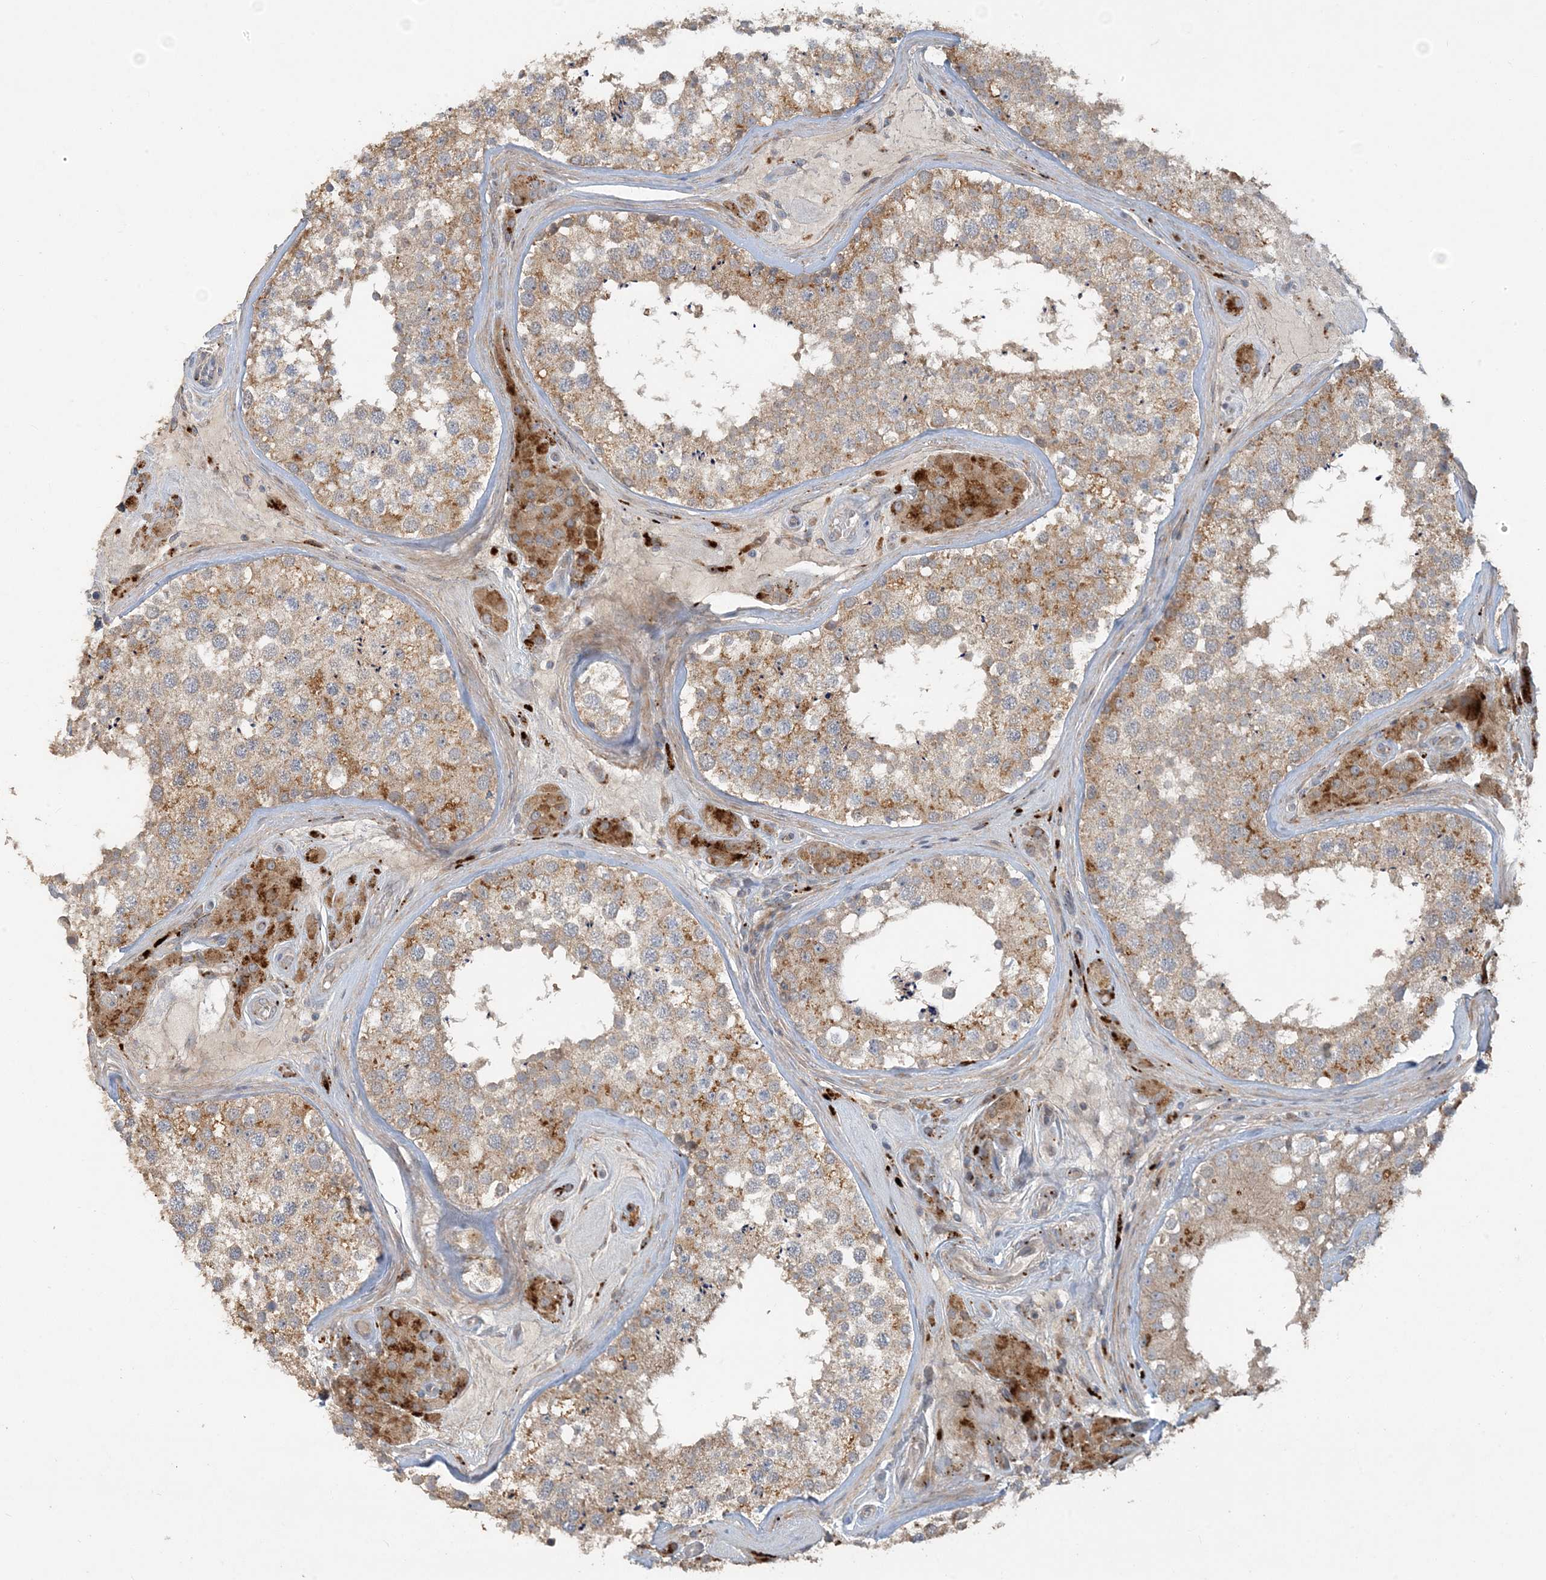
{"staining": {"intensity": "moderate", "quantity": ">75%", "location": "cytoplasmic/membranous"}, "tissue": "testis", "cell_type": "Cells in seminiferous ducts", "image_type": "normal", "snomed": [{"axis": "morphology", "description": "Normal tissue, NOS"}, {"axis": "topography", "description": "Testis"}], "caption": "The photomicrograph demonstrates staining of unremarkable testis, revealing moderate cytoplasmic/membranous protein positivity (brown color) within cells in seminiferous ducts.", "gene": "LTN1", "patient": {"sex": "male", "age": 46}}